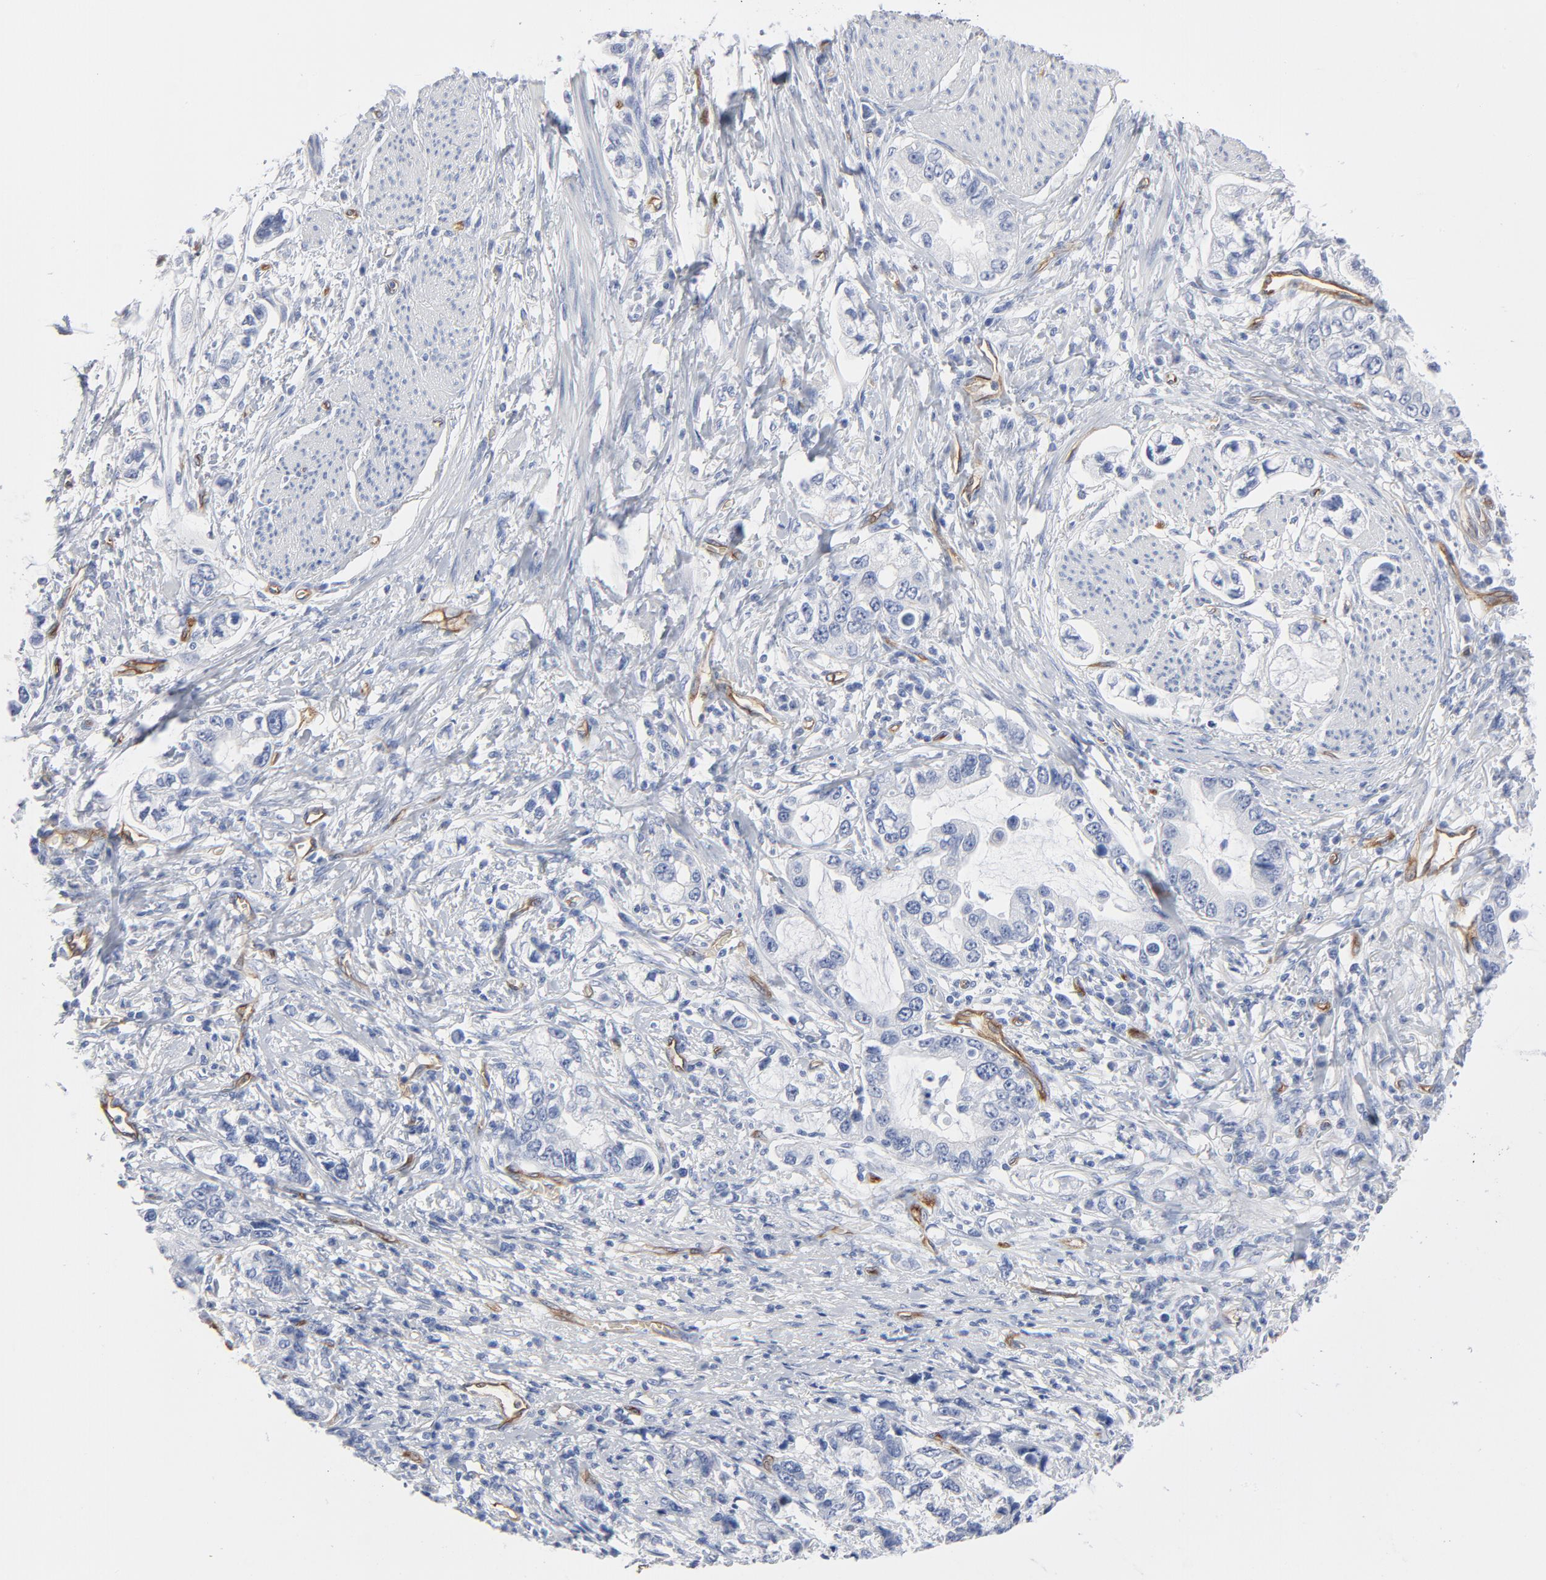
{"staining": {"intensity": "moderate", "quantity": "25%-75%", "location": "cytoplasmic/membranous"}, "tissue": "stomach cancer", "cell_type": "Tumor cells", "image_type": "cancer", "snomed": [{"axis": "morphology", "description": "Adenocarcinoma, NOS"}, {"axis": "topography", "description": "Stomach, lower"}], "caption": "Immunohistochemistry (IHC) staining of stomach cancer (adenocarcinoma), which displays medium levels of moderate cytoplasmic/membranous expression in about 25%-75% of tumor cells indicating moderate cytoplasmic/membranous protein expression. The staining was performed using DAB (3,3'-diaminobenzidine) (brown) for protein detection and nuclei were counterstained in hematoxylin (blue).", "gene": "SHANK3", "patient": {"sex": "female", "age": 93}}